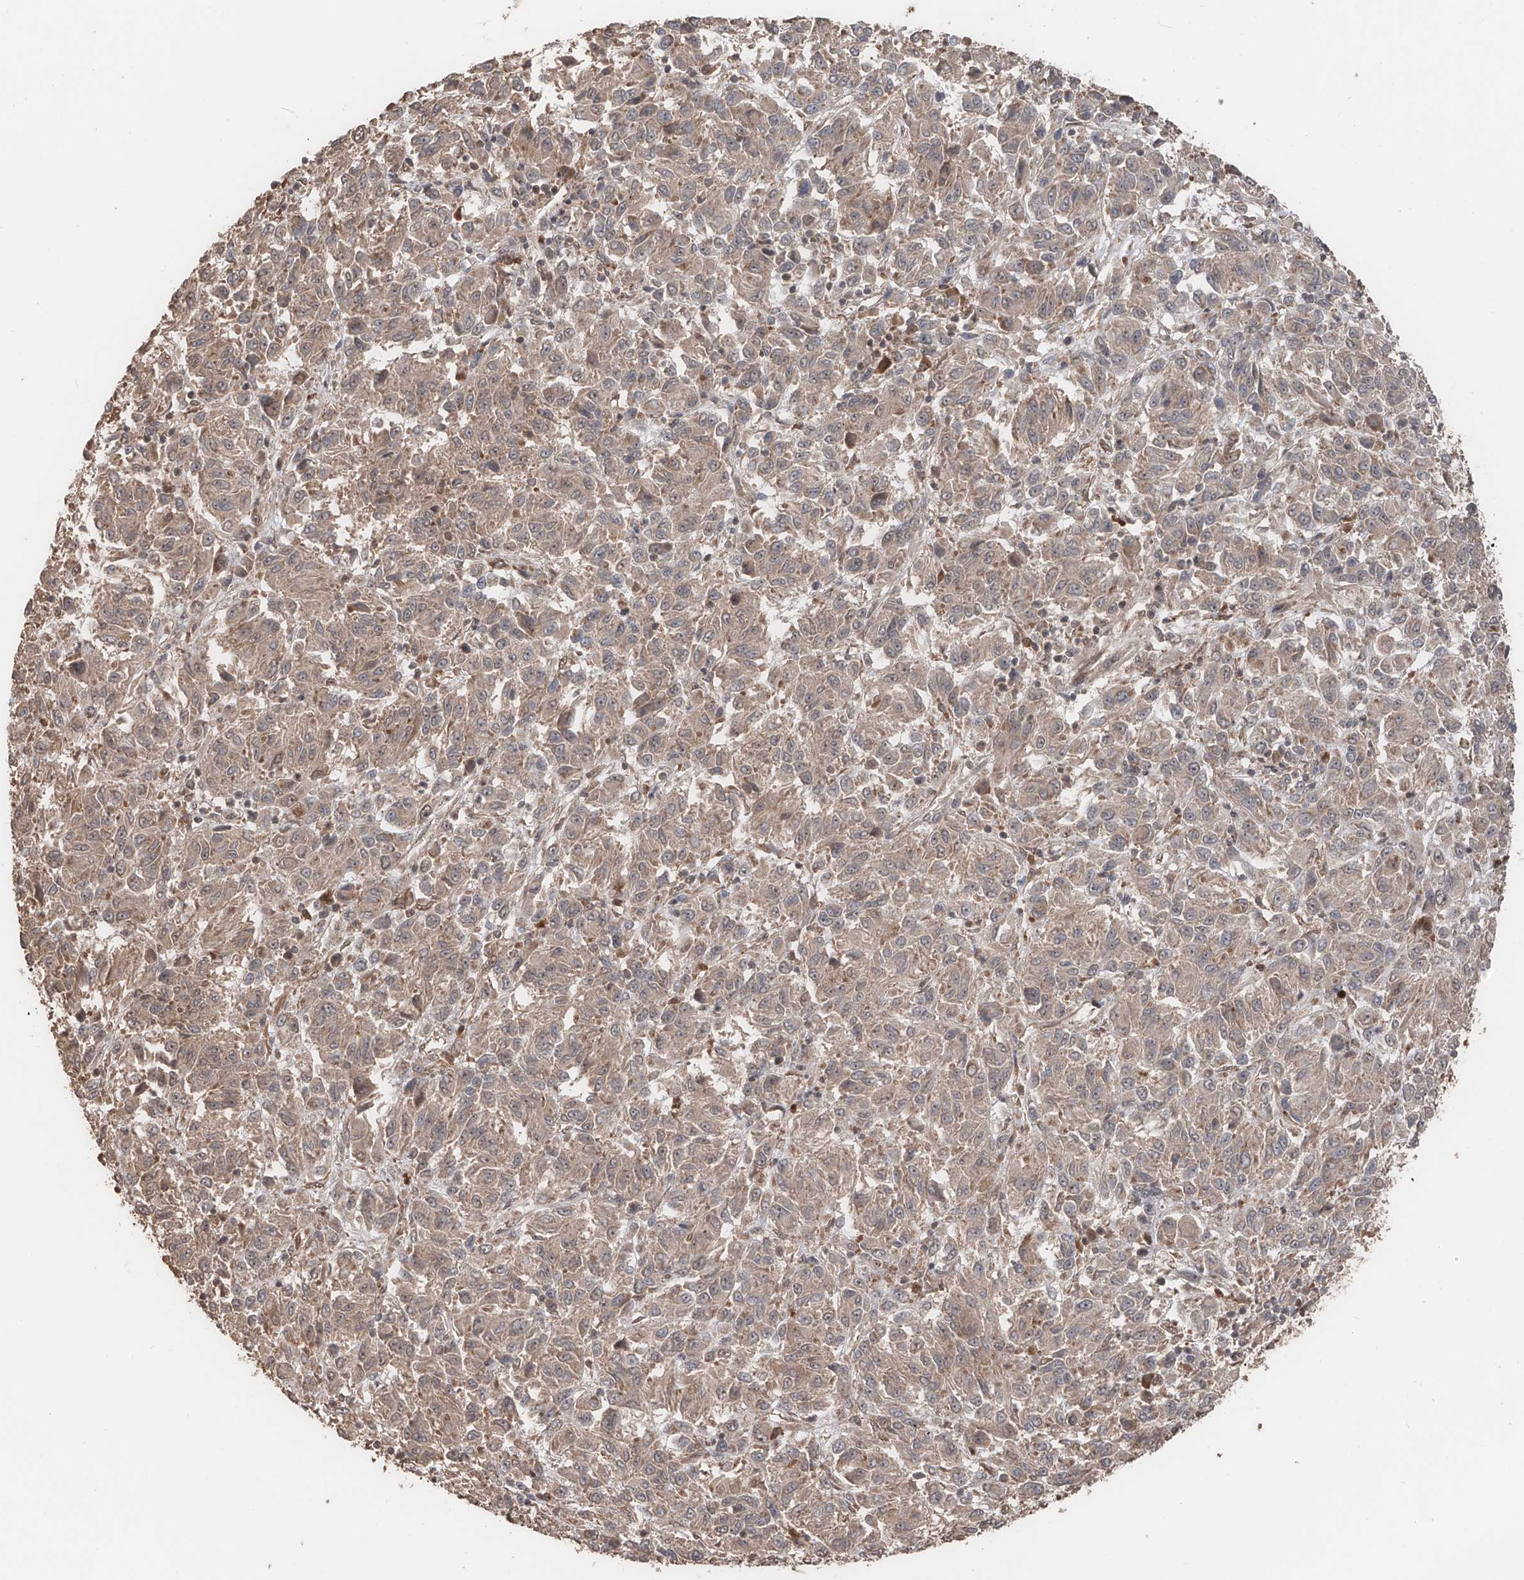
{"staining": {"intensity": "weak", "quantity": ">75%", "location": "cytoplasmic/membranous"}, "tissue": "melanoma", "cell_type": "Tumor cells", "image_type": "cancer", "snomed": [{"axis": "morphology", "description": "Malignant melanoma, Metastatic site"}, {"axis": "topography", "description": "Lung"}], "caption": "Human malignant melanoma (metastatic site) stained with a protein marker reveals weak staining in tumor cells.", "gene": "FAM135A", "patient": {"sex": "male", "age": 64}}